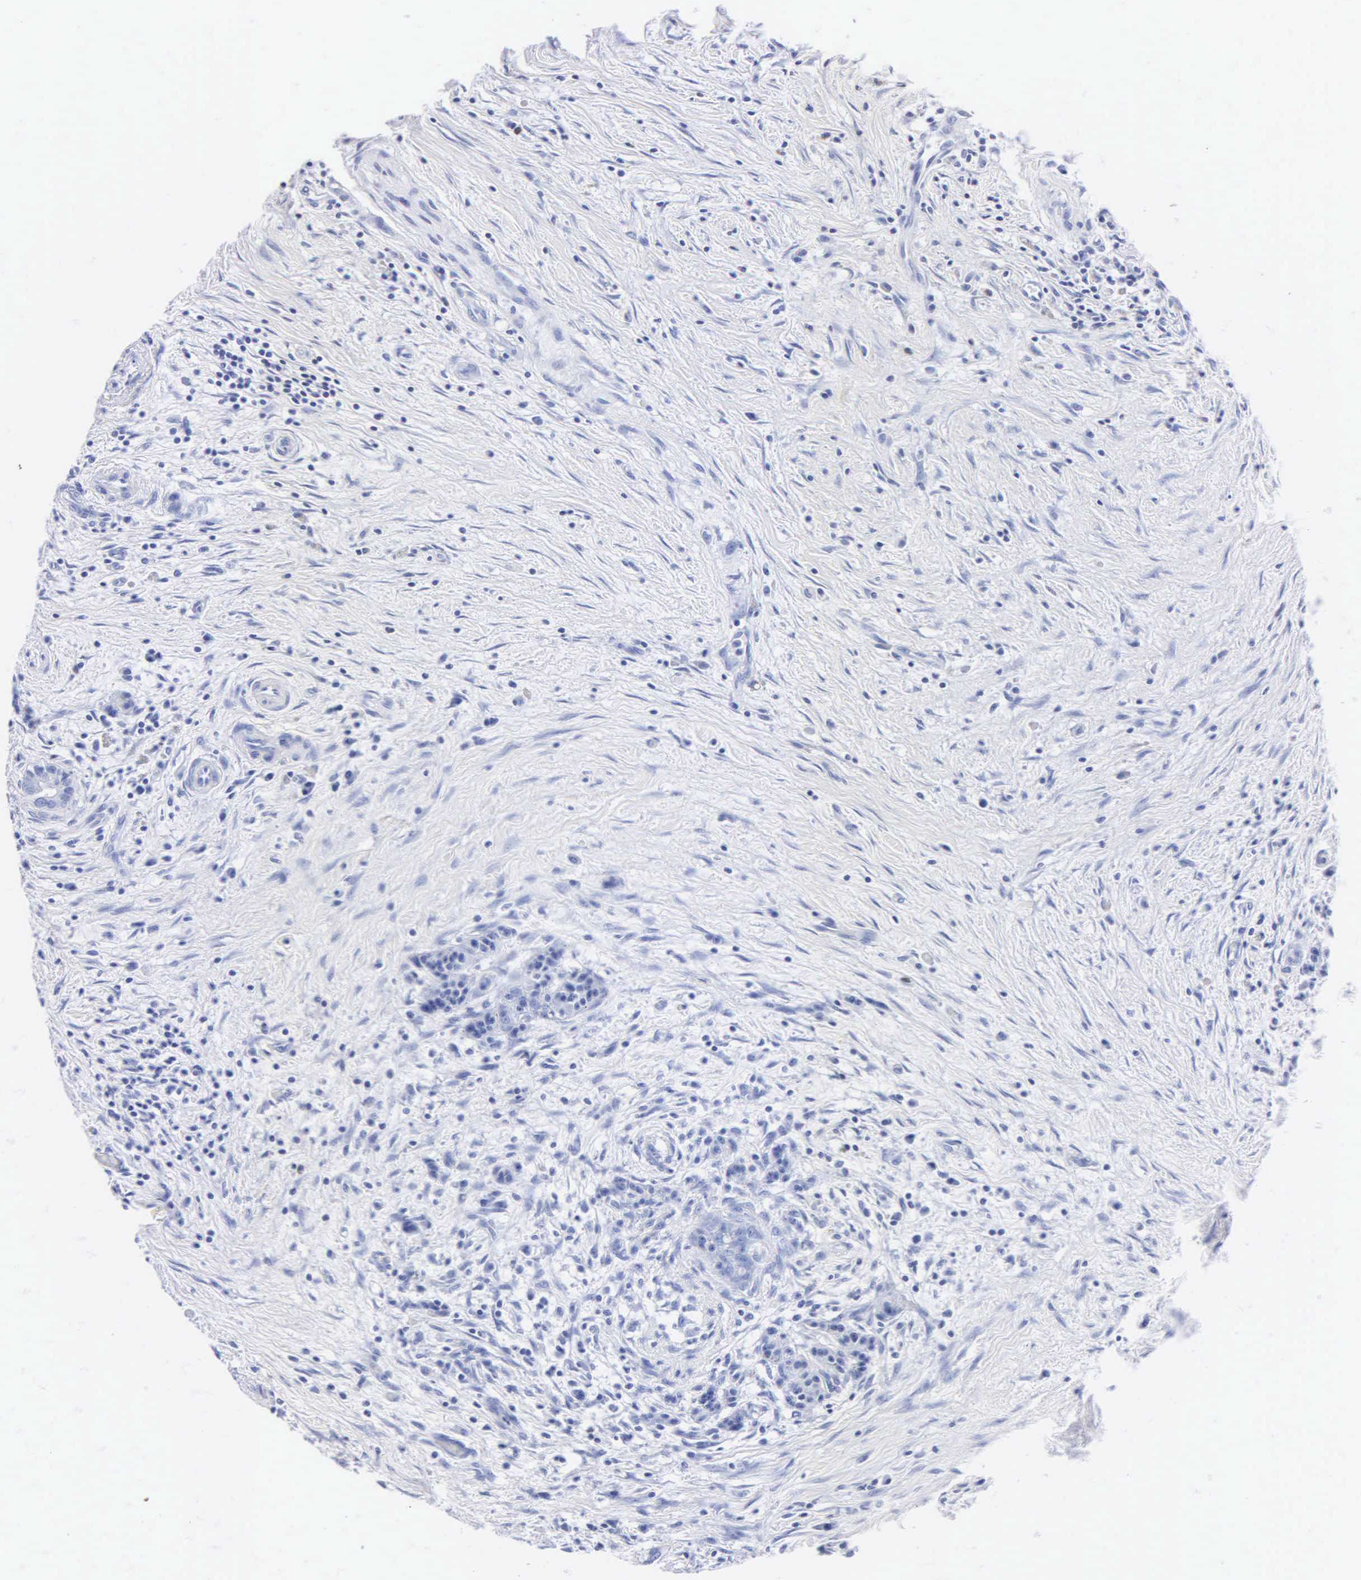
{"staining": {"intensity": "negative", "quantity": "none", "location": "none"}, "tissue": "pancreas", "cell_type": "Exocrine glandular cells", "image_type": "normal", "snomed": [{"axis": "morphology", "description": "Normal tissue, NOS"}, {"axis": "topography", "description": "Pancreas"}], "caption": "Immunohistochemistry (IHC) of normal human pancreas displays no expression in exocrine glandular cells. Nuclei are stained in blue.", "gene": "MB", "patient": {"sex": "male", "age": 73}}